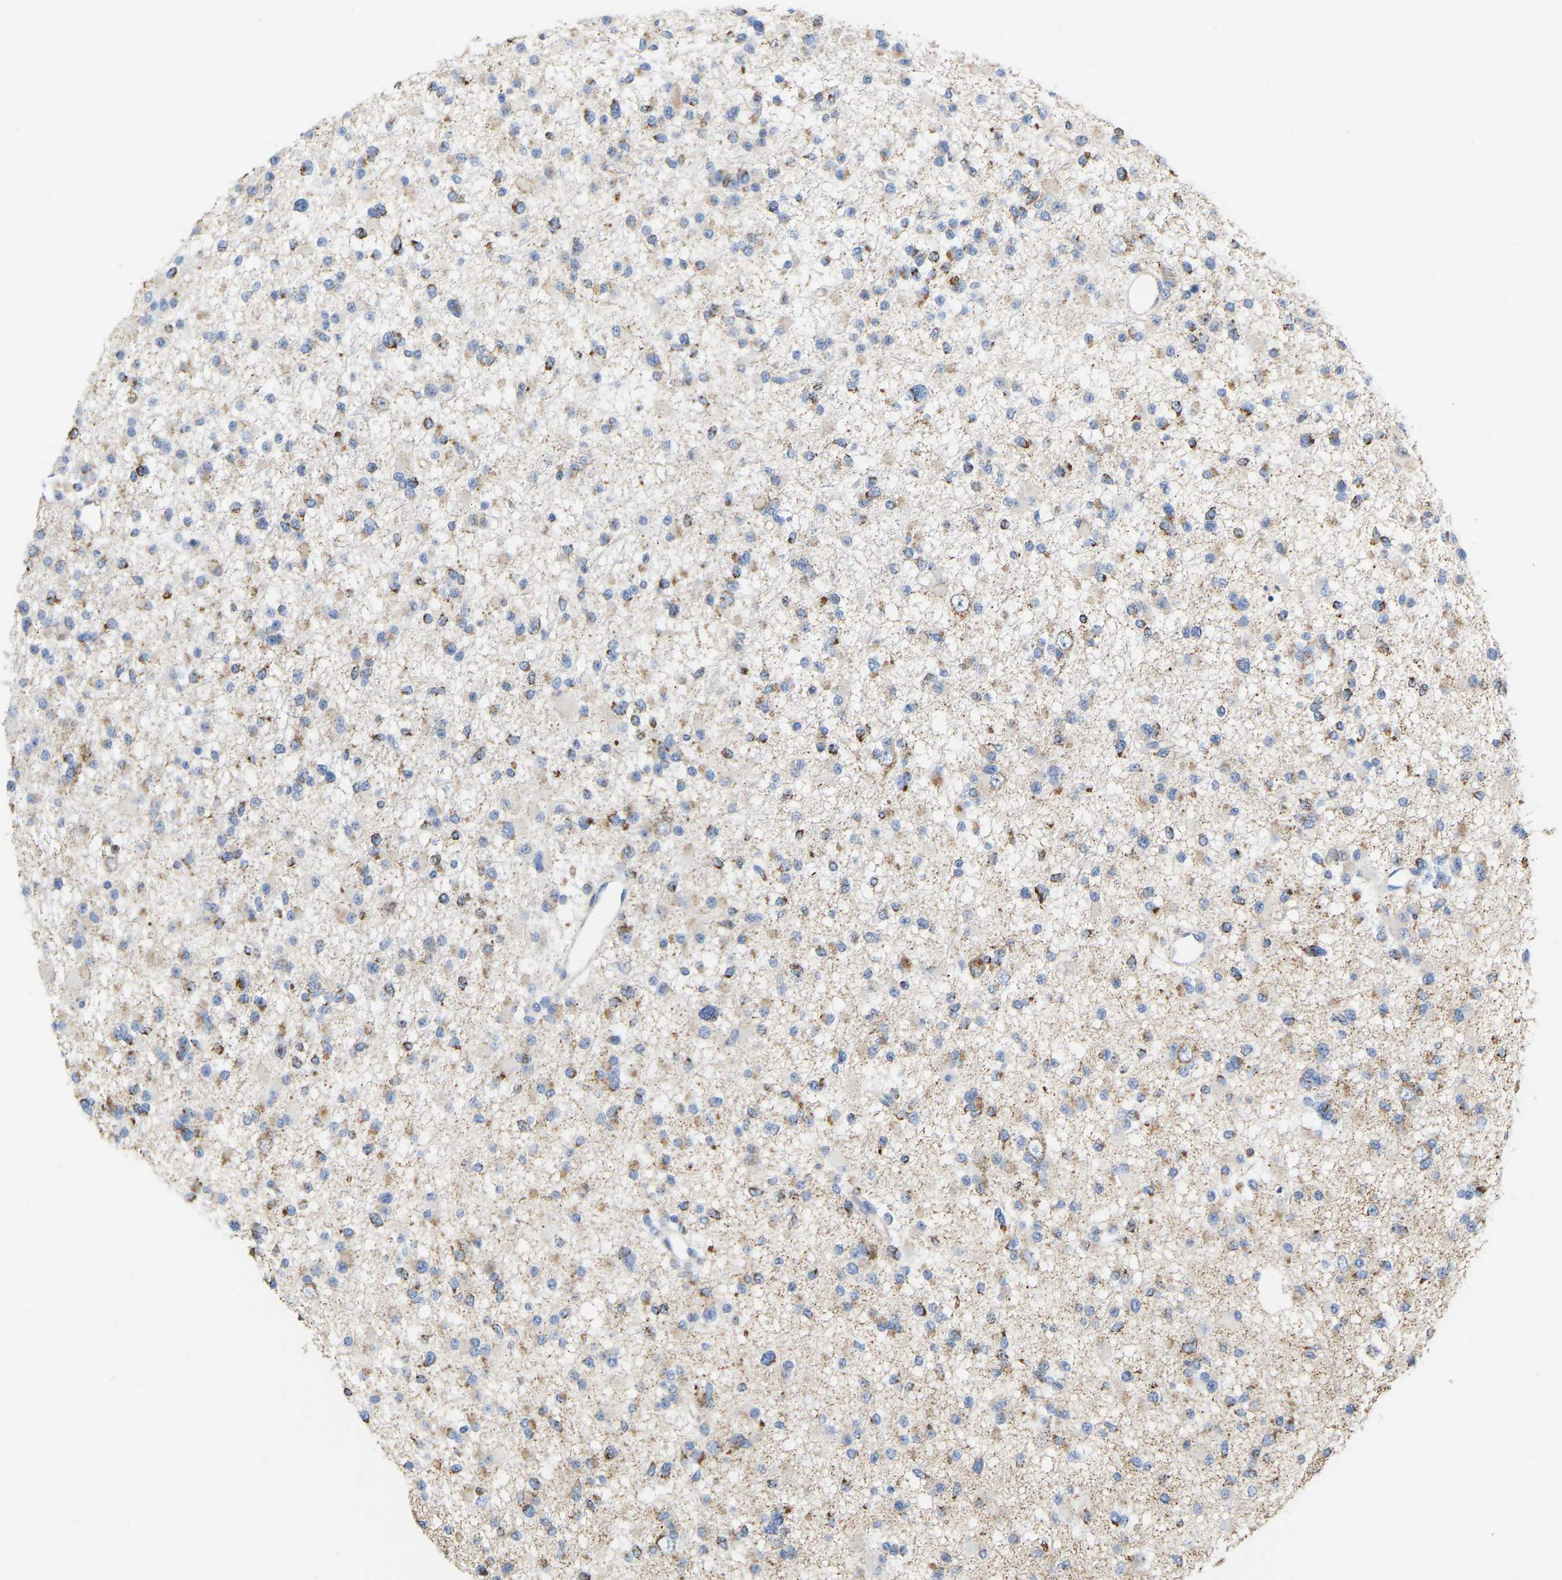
{"staining": {"intensity": "moderate", "quantity": "<25%", "location": "cytoplasmic/membranous"}, "tissue": "glioma", "cell_type": "Tumor cells", "image_type": "cancer", "snomed": [{"axis": "morphology", "description": "Glioma, malignant, Low grade"}, {"axis": "topography", "description": "Brain"}], "caption": "Malignant low-grade glioma stained with a protein marker demonstrates moderate staining in tumor cells.", "gene": "CBLB", "patient": {"sex": "female", "age": 22}}